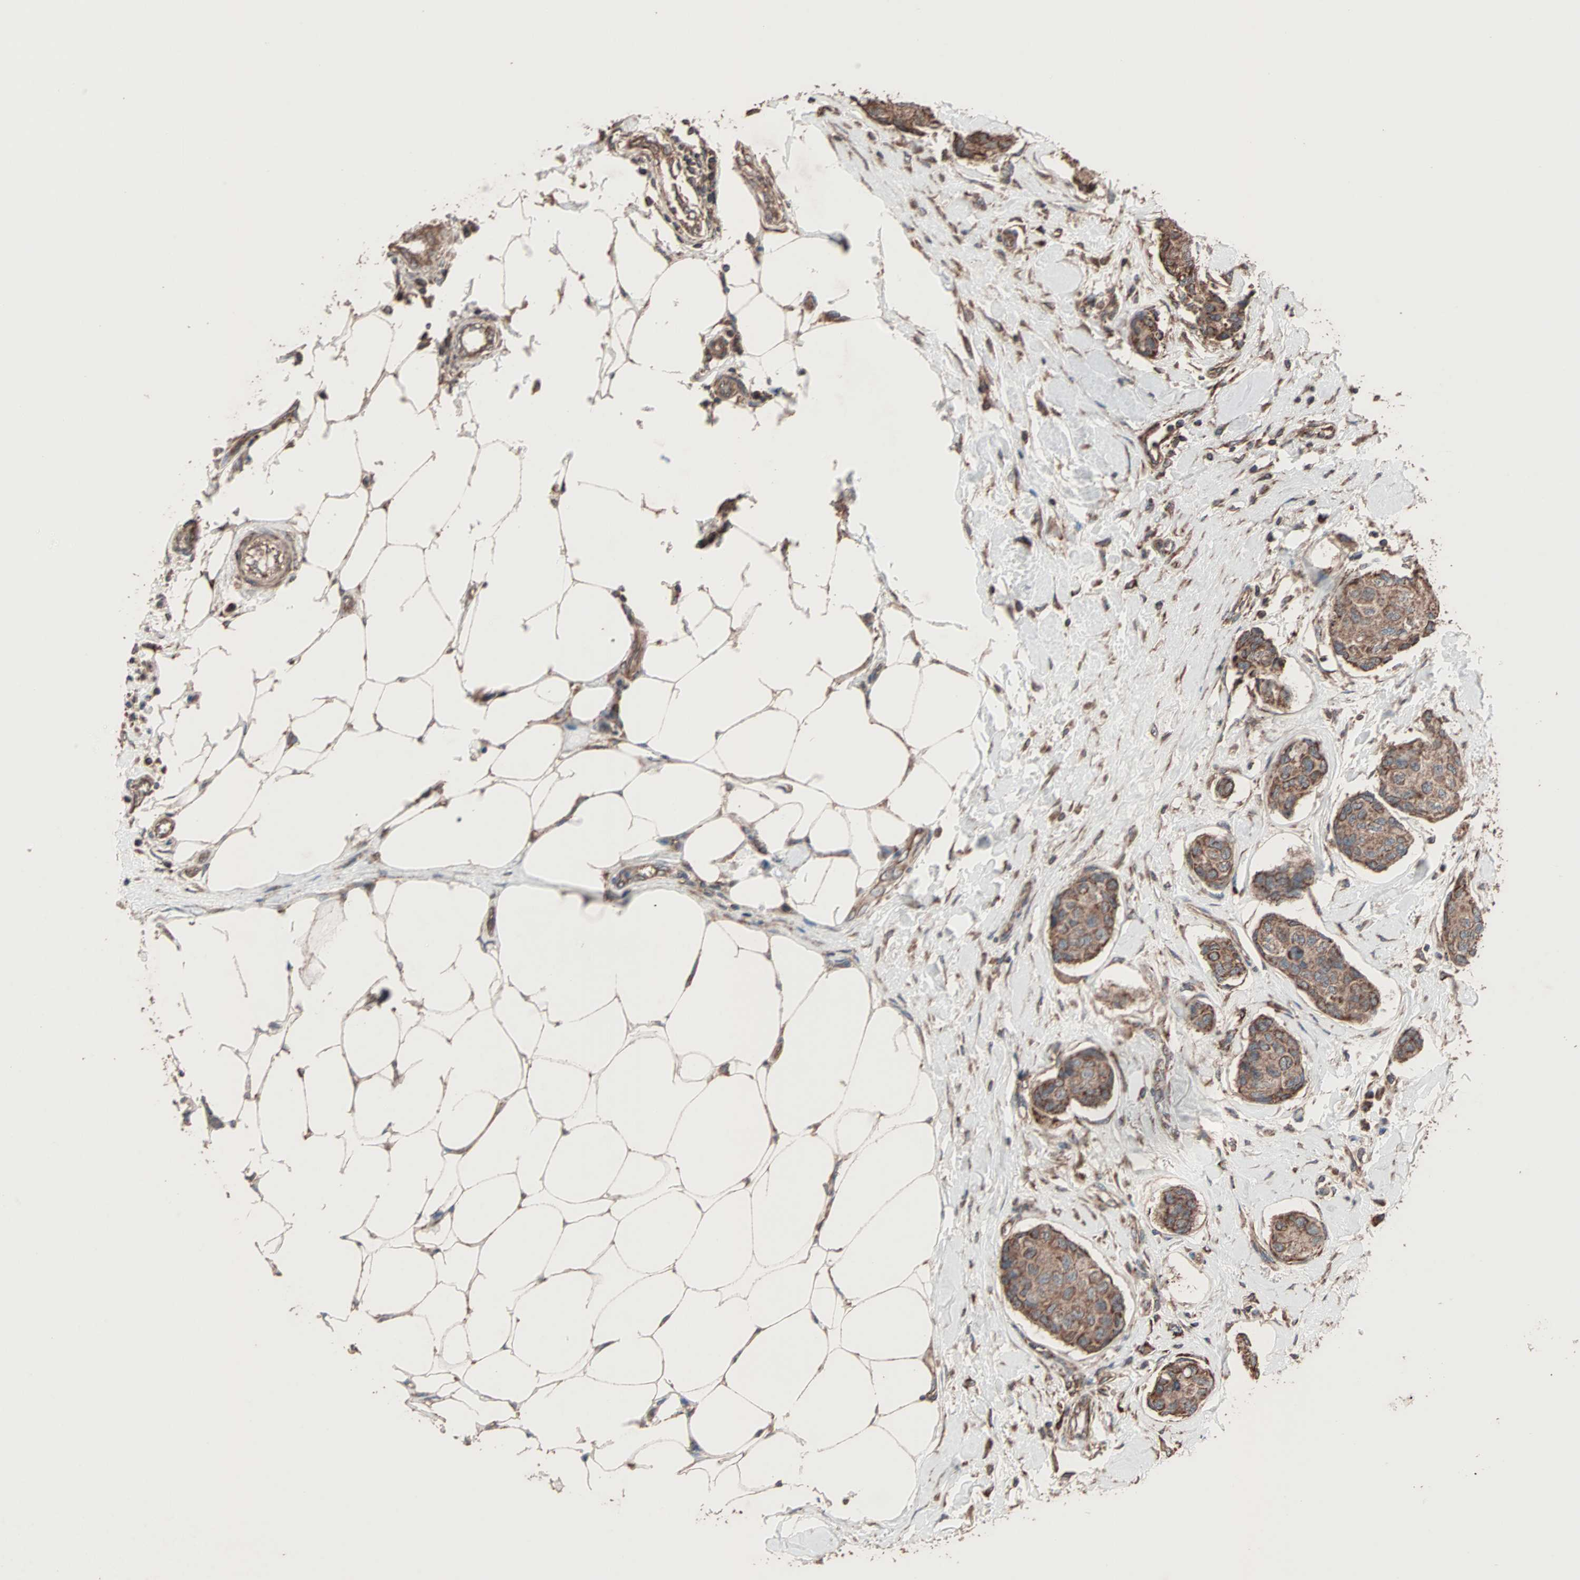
{"staining": {"intensity": "strong", "quantity": ">75%", "location": "cytoplasmic/membranous"}, "tissue": "breast cancer", "cell_type": "Tumor cells", "image_type": "cancer", "snomed": [{"axis": "morphology", "description": "Duct carcinoma"}, {"axis": "topography", "description": "Breast"}], "caption": "Breast infiltrating ductal carcinoma stained with DAB (3,3'-diaminobenzidine) IHC displays high levels of strong cytoplasmic/membranous staining in about >75% of tumor cells. (DAB IHC, brown staining for protein, blue staining for nuclei).", "gene": "MRPL2", "patient": {"sex": "female", "age": 80}}